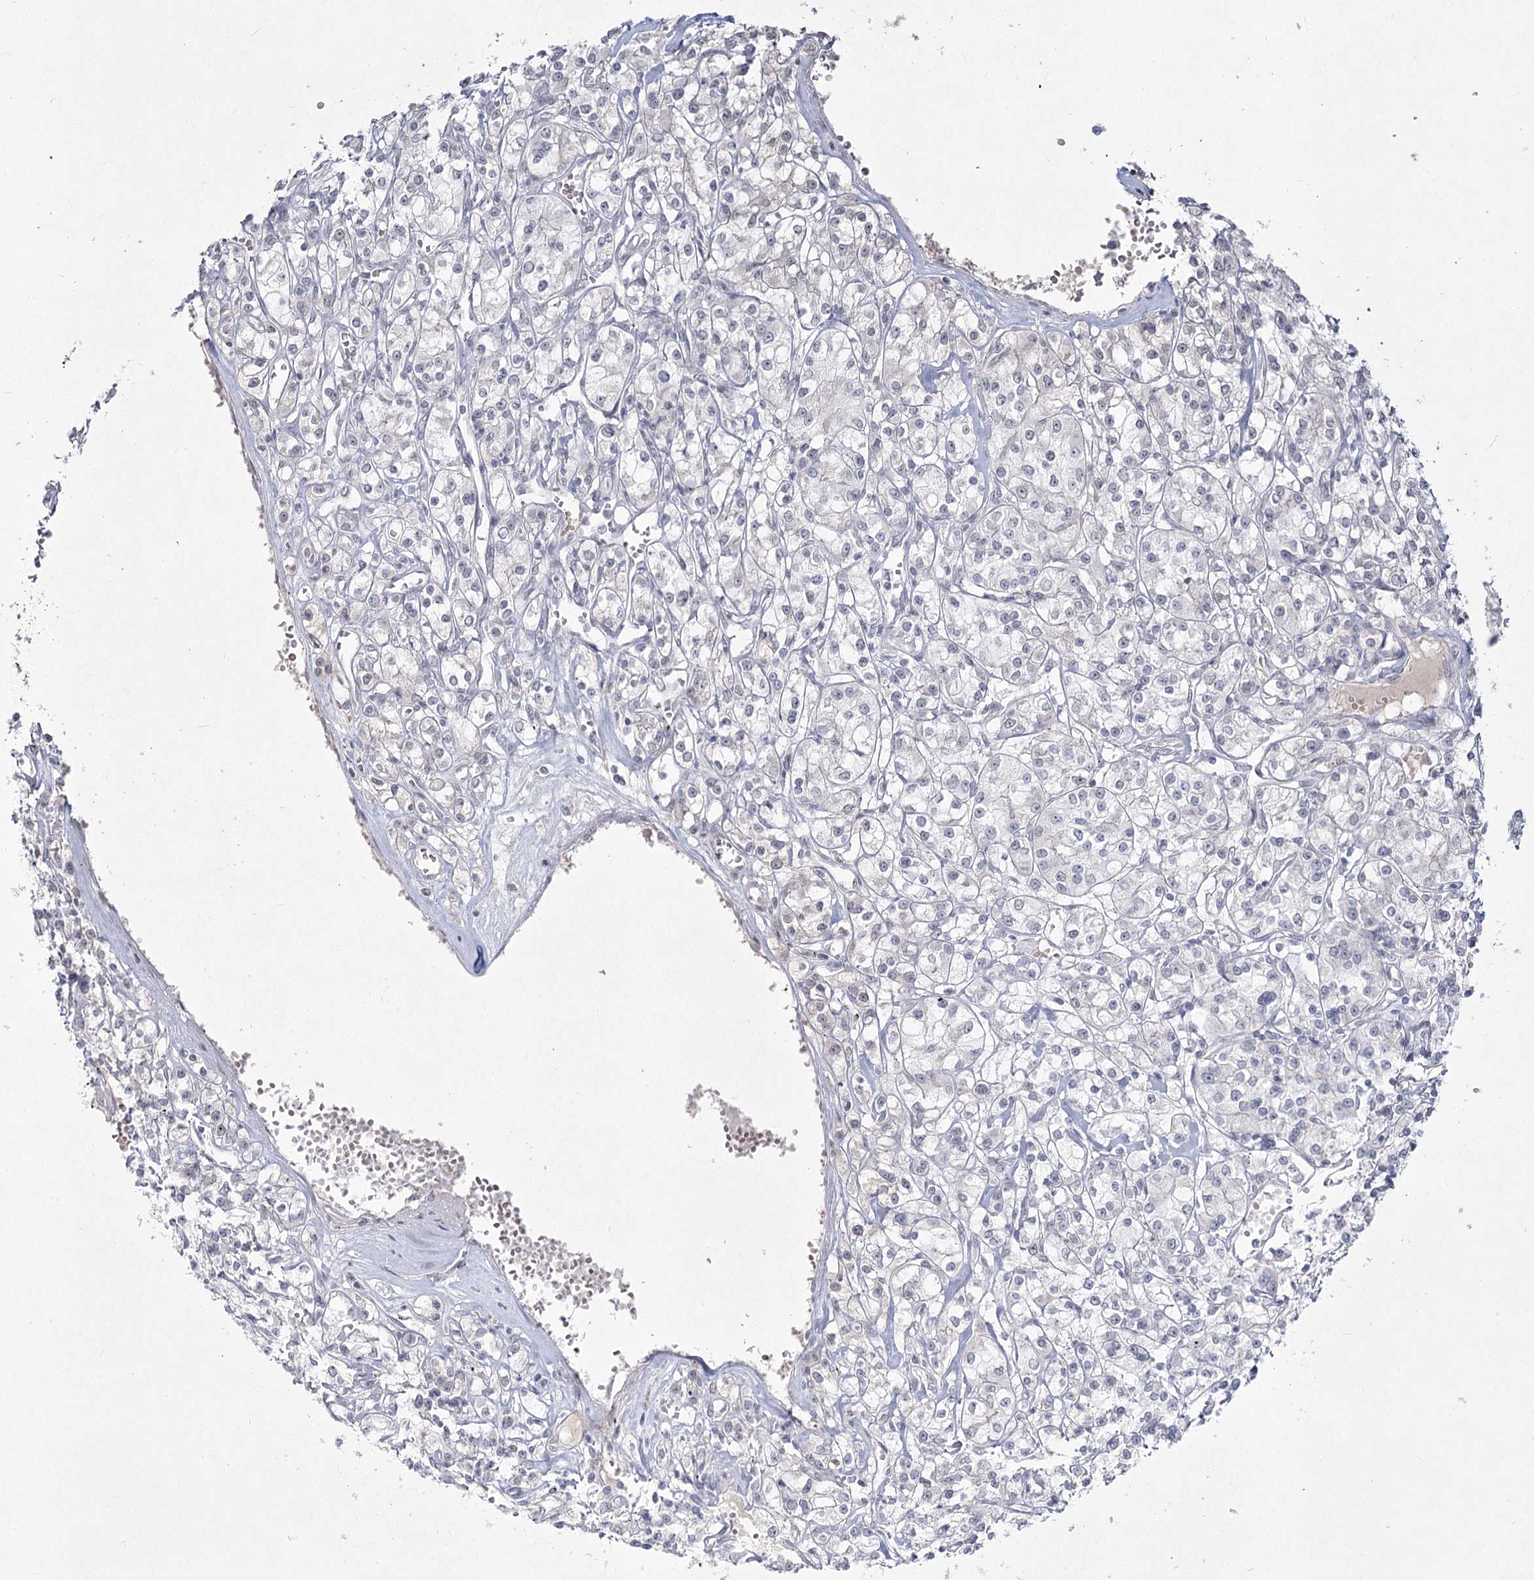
{"staining": {"intensity": "negative", "quantity": "none", "location": "none"}, "tissue": "renal cancer", "cell_type": "Tumor cells", "image_type": "cancer", "snomed": [{"axis": "morphology", "description": "Adenocarcinoma, NOS"}, {"axis": "topography", "description": "Kidney"}], "caption": "The immunohistochemistry (IHC) image has no significant positivity in tumor cells of renal adenocarcinoma tissue.", "gene": "LY6G5C", "patient": {"sex": "female", "age": 59}}